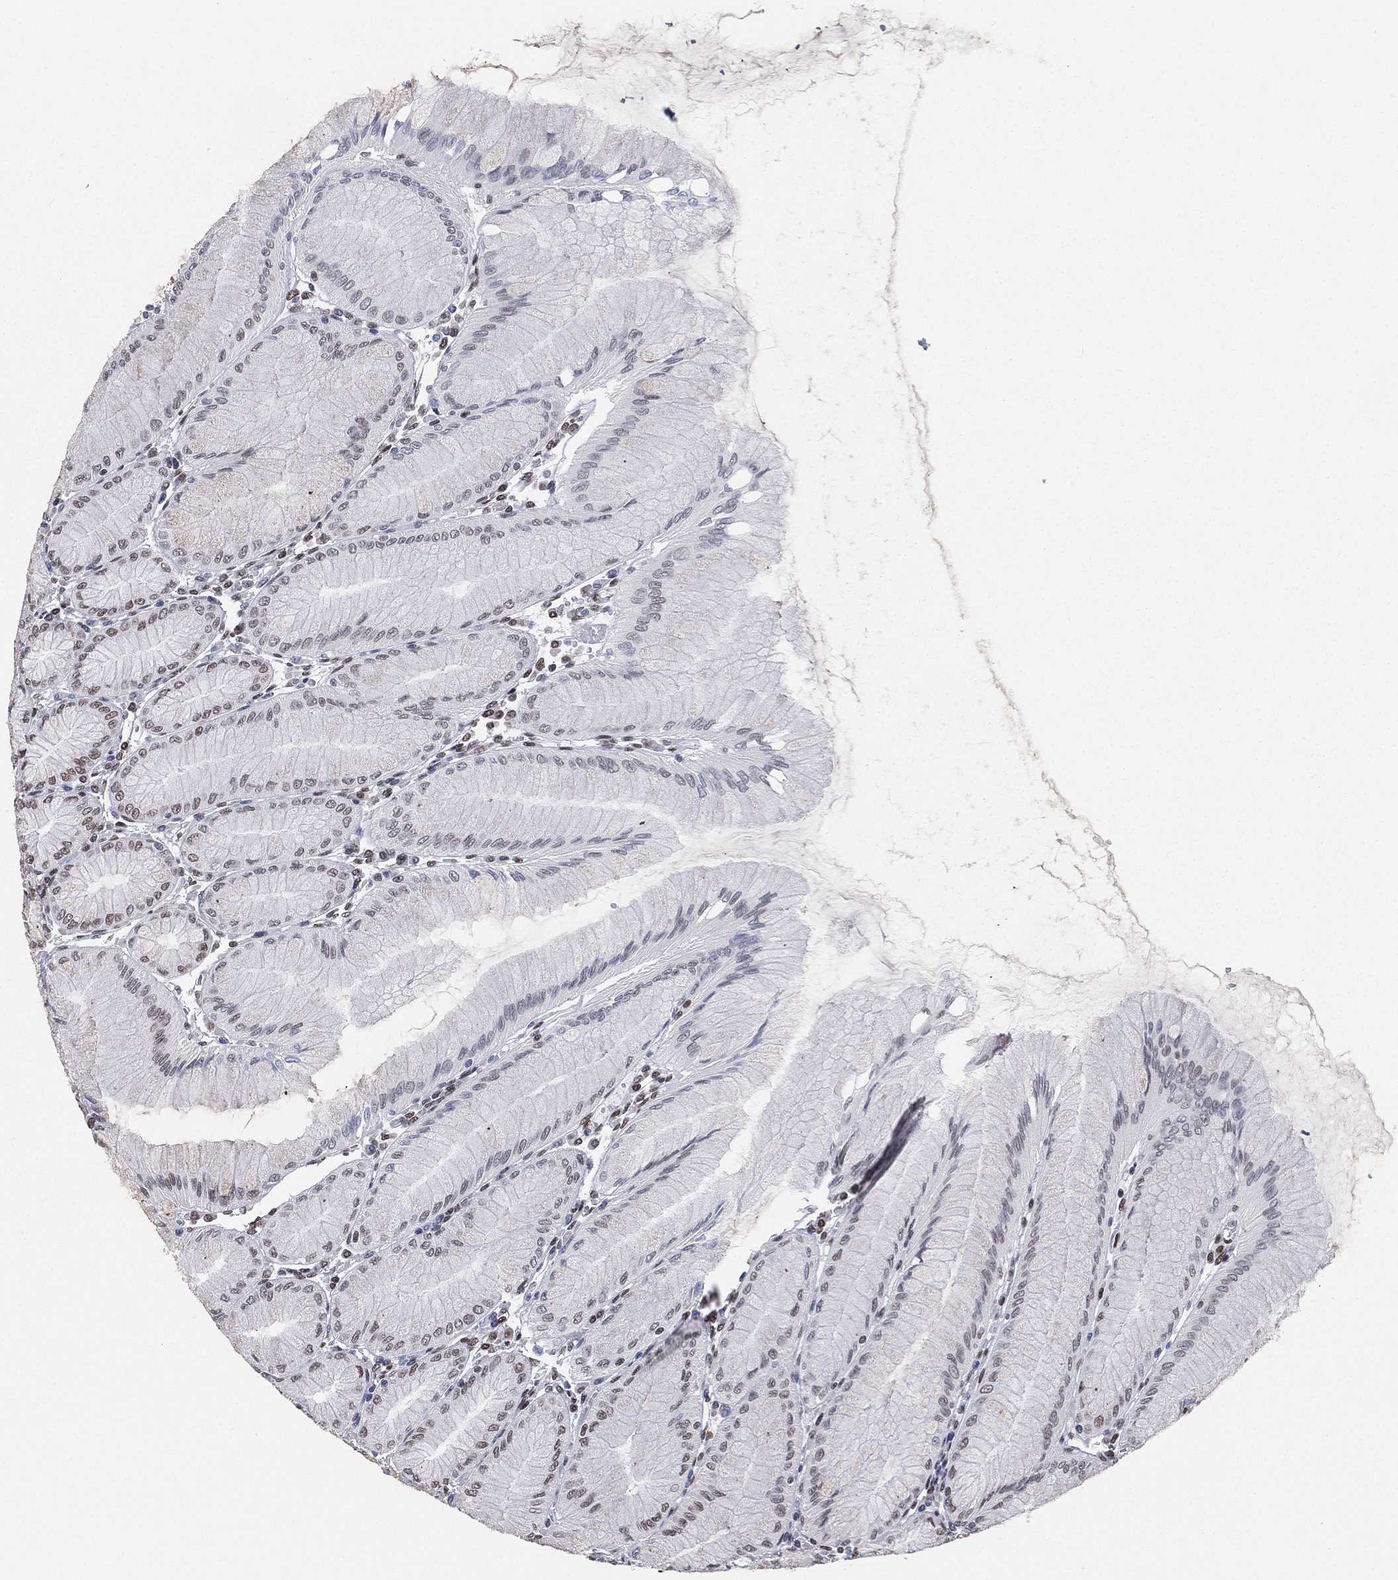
{"staining": {"intensity": "strong", "quantity": "<25%", "location": "nuclear"}, "tissue": "stomach", "cell_type": "Glandular cells", "image_type": "normal", "snomed": [{"axis": "morphology", "description": "Normal tissue, NOS"}, {"axis": "topography", "description": "Stomach"}], "caption": "This micrograph shows IHC staining of benign human stomach, with medium strong nuclear positivity in about <25% of glandular cells.", "gene": "FUBP3", "patient": {"sex": "female", "age": 57}}